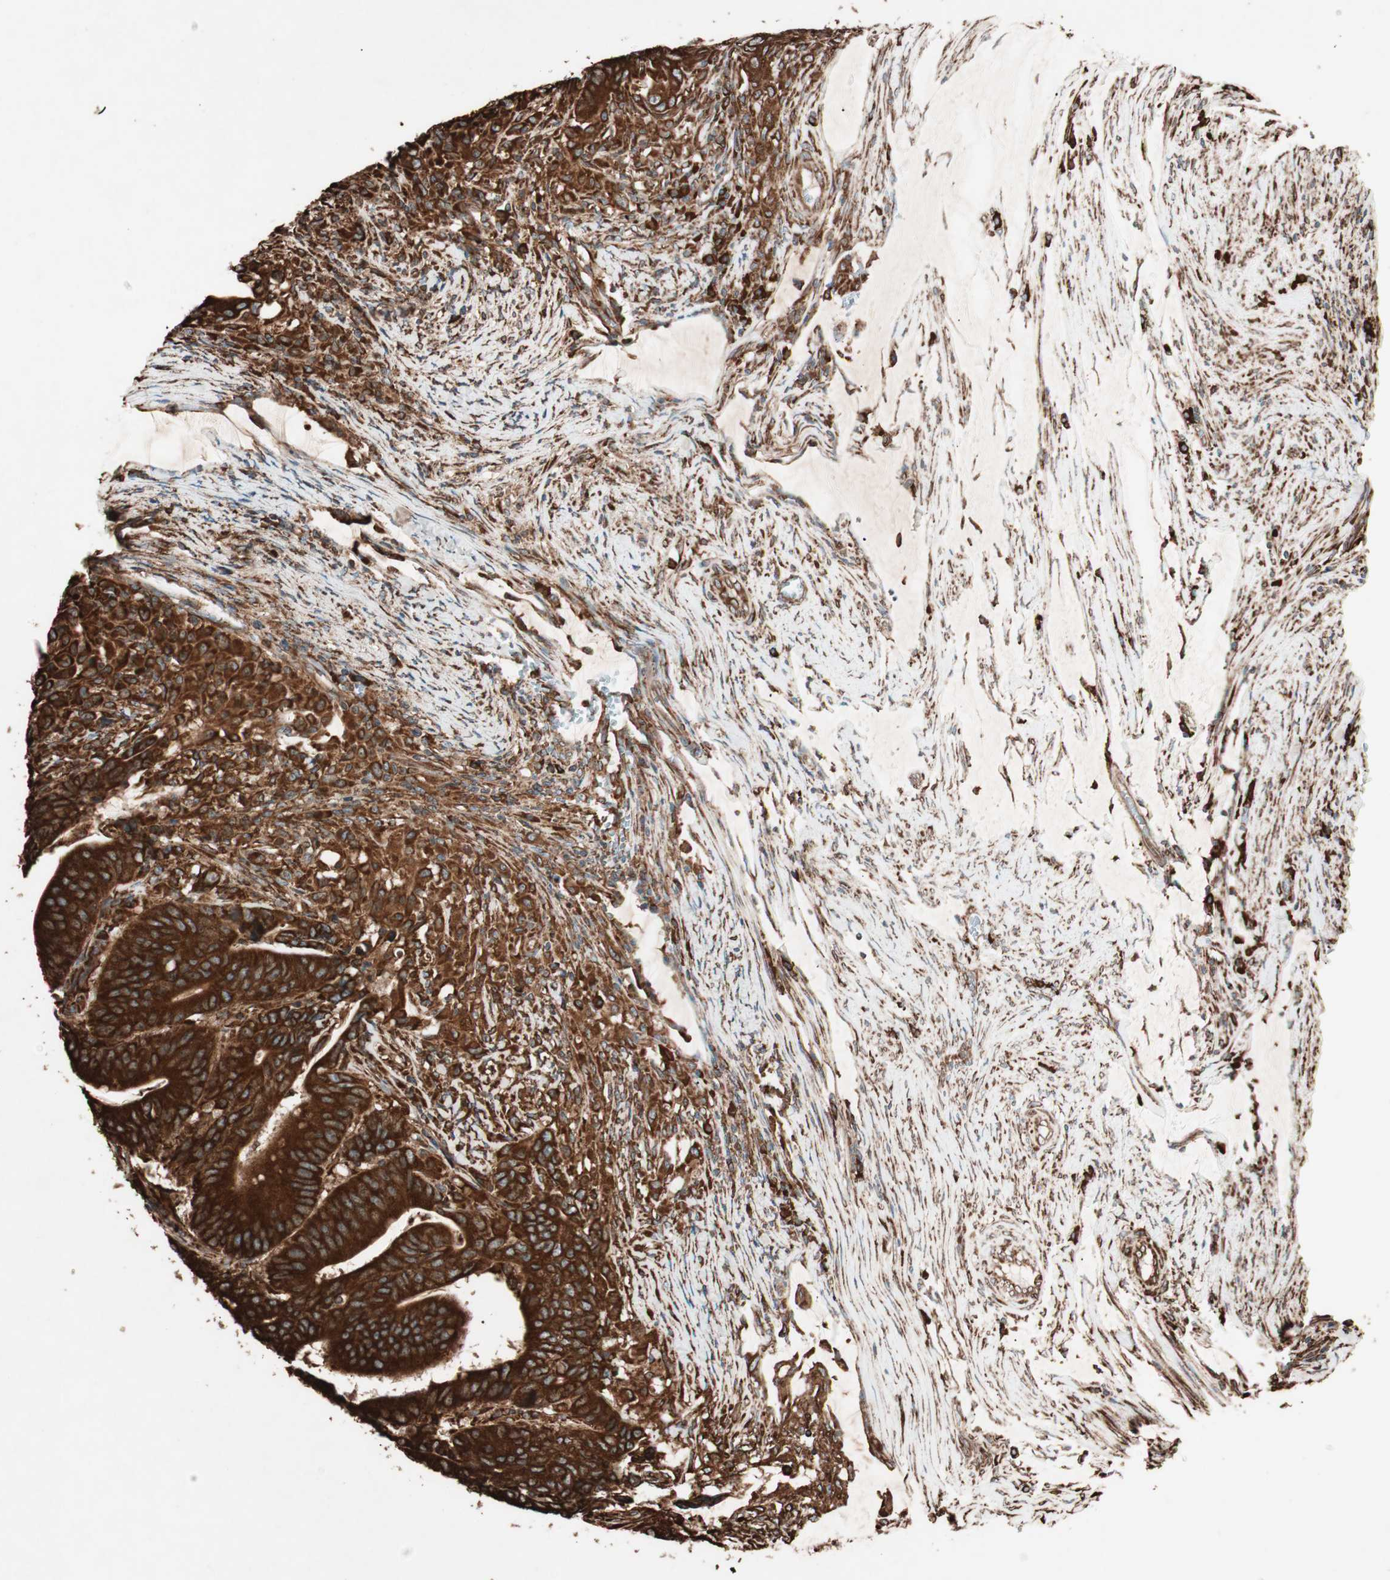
{"staining": {"intensity": "strong", "quantity": ">75%", "location": "cytoplasmic/membranous"}, "tissue": "colorectal cancer", "cell_type": "Tumor cells", "image_type": "cancer", "snomed": [{"axis": "morphology", "description": "Adenocarcinoma, NOS"}, {"axis": "topography", "description": "Colon"}], "caption": "Immunohistochemistry (DAB (3,3'-diaminobenzidine)) staining of human colorectal adenocarcinoma reveals strong cytoplasmic/membranous protein staining in approximately >75% of tumor cells. The staining is performed using DAB (3,3'-diaminobenzidine) brown chromogen to label protein expression. The nuclei are counter-stained blue using hematoxylin.", "gene": "VEGFA", "patient": {"sex": "male", "age": 45}}